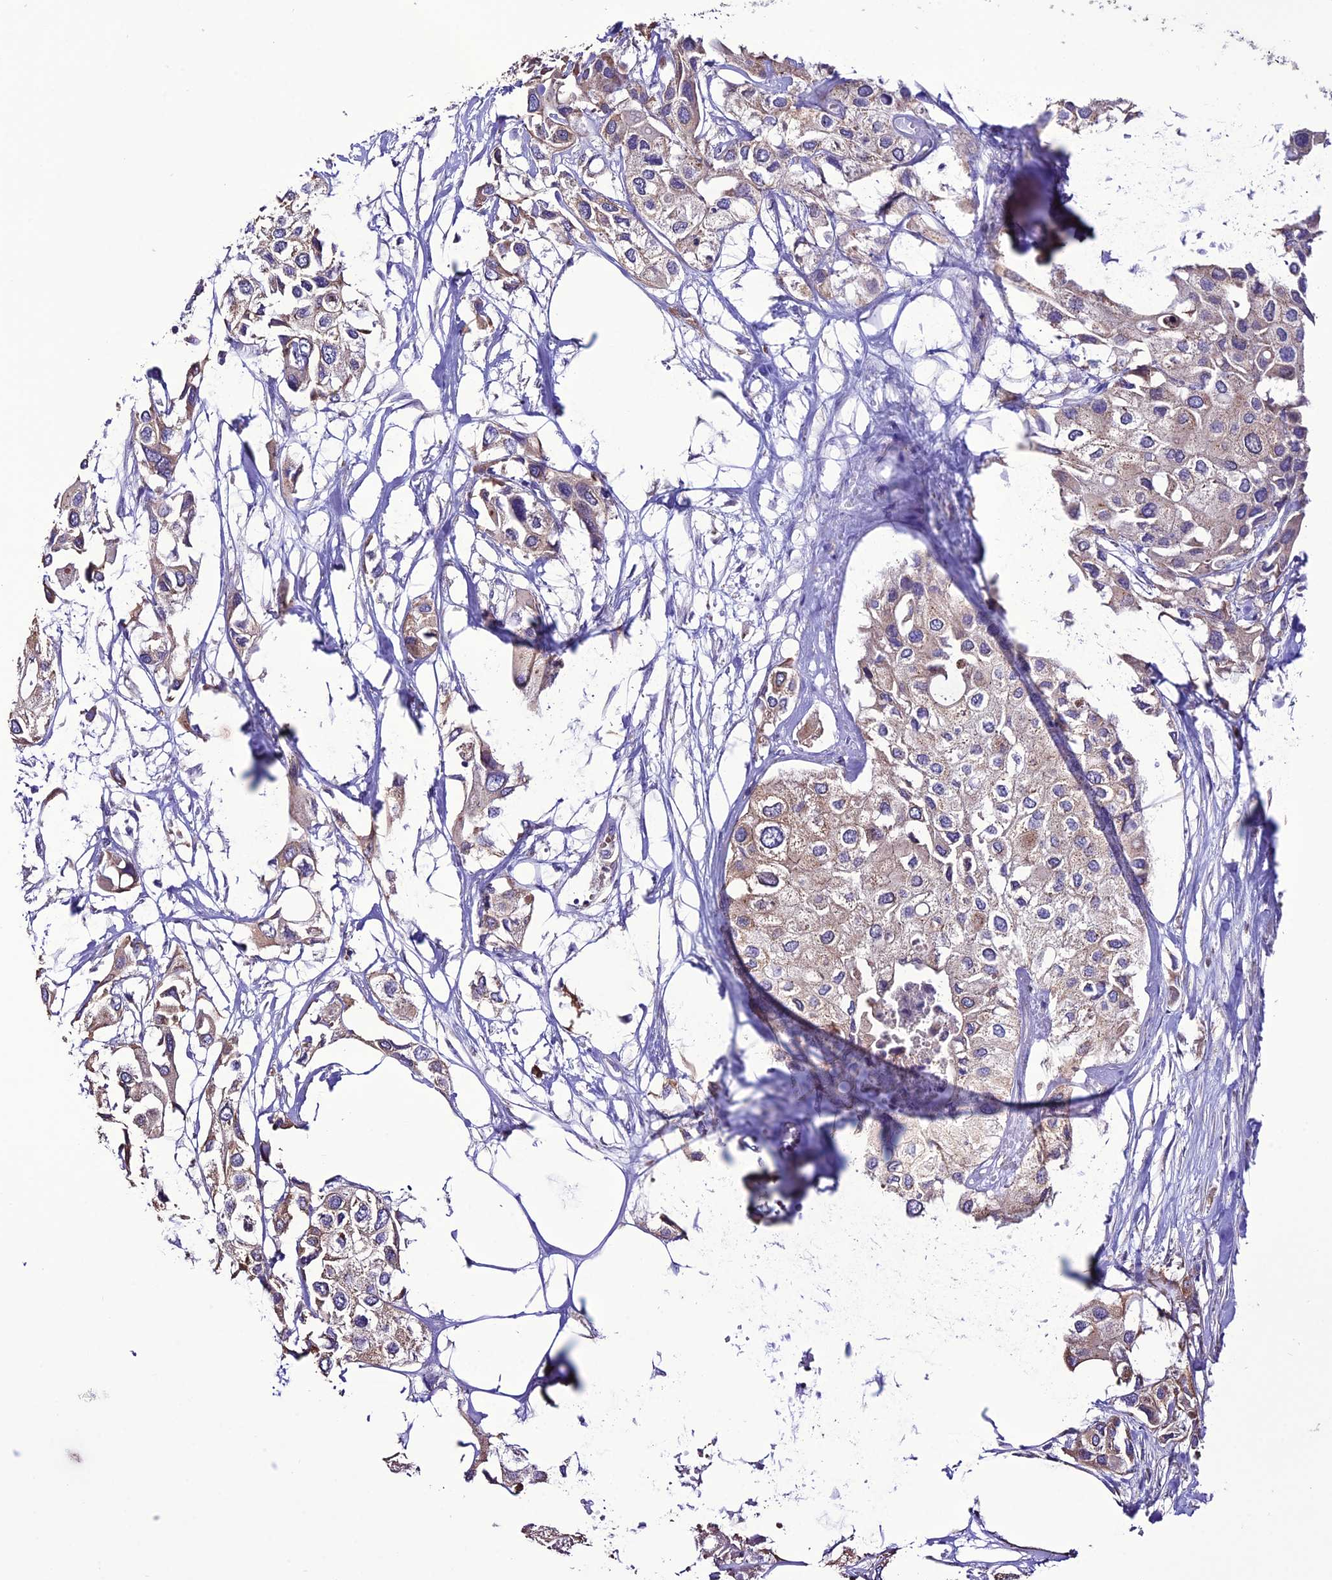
{"staining": {"intensity": "moderate", "quantity": "25%-75%", "location": "cytoplasmic/membranous"}, "tissue": "urothelial cancer", "cell_type": "Tumor cells", "image_type": "cancer", "snomed": [{"axis": "morphology", "description": "Urothelial carcinoma, High grade"}, {"axis": "topography", "description": "Urinary bladder"}], "caption": "Immunohistochemistry histopathology image of human high-grade urothelial carcinoma stained for a protein (brown), which demonstrates medium levels of moderate cytoplasmic/membranous staining in approximately 25%-75% of tumor cells.", "gene": "HOGA1", "patient": {"sex": "male", "age": 64}}